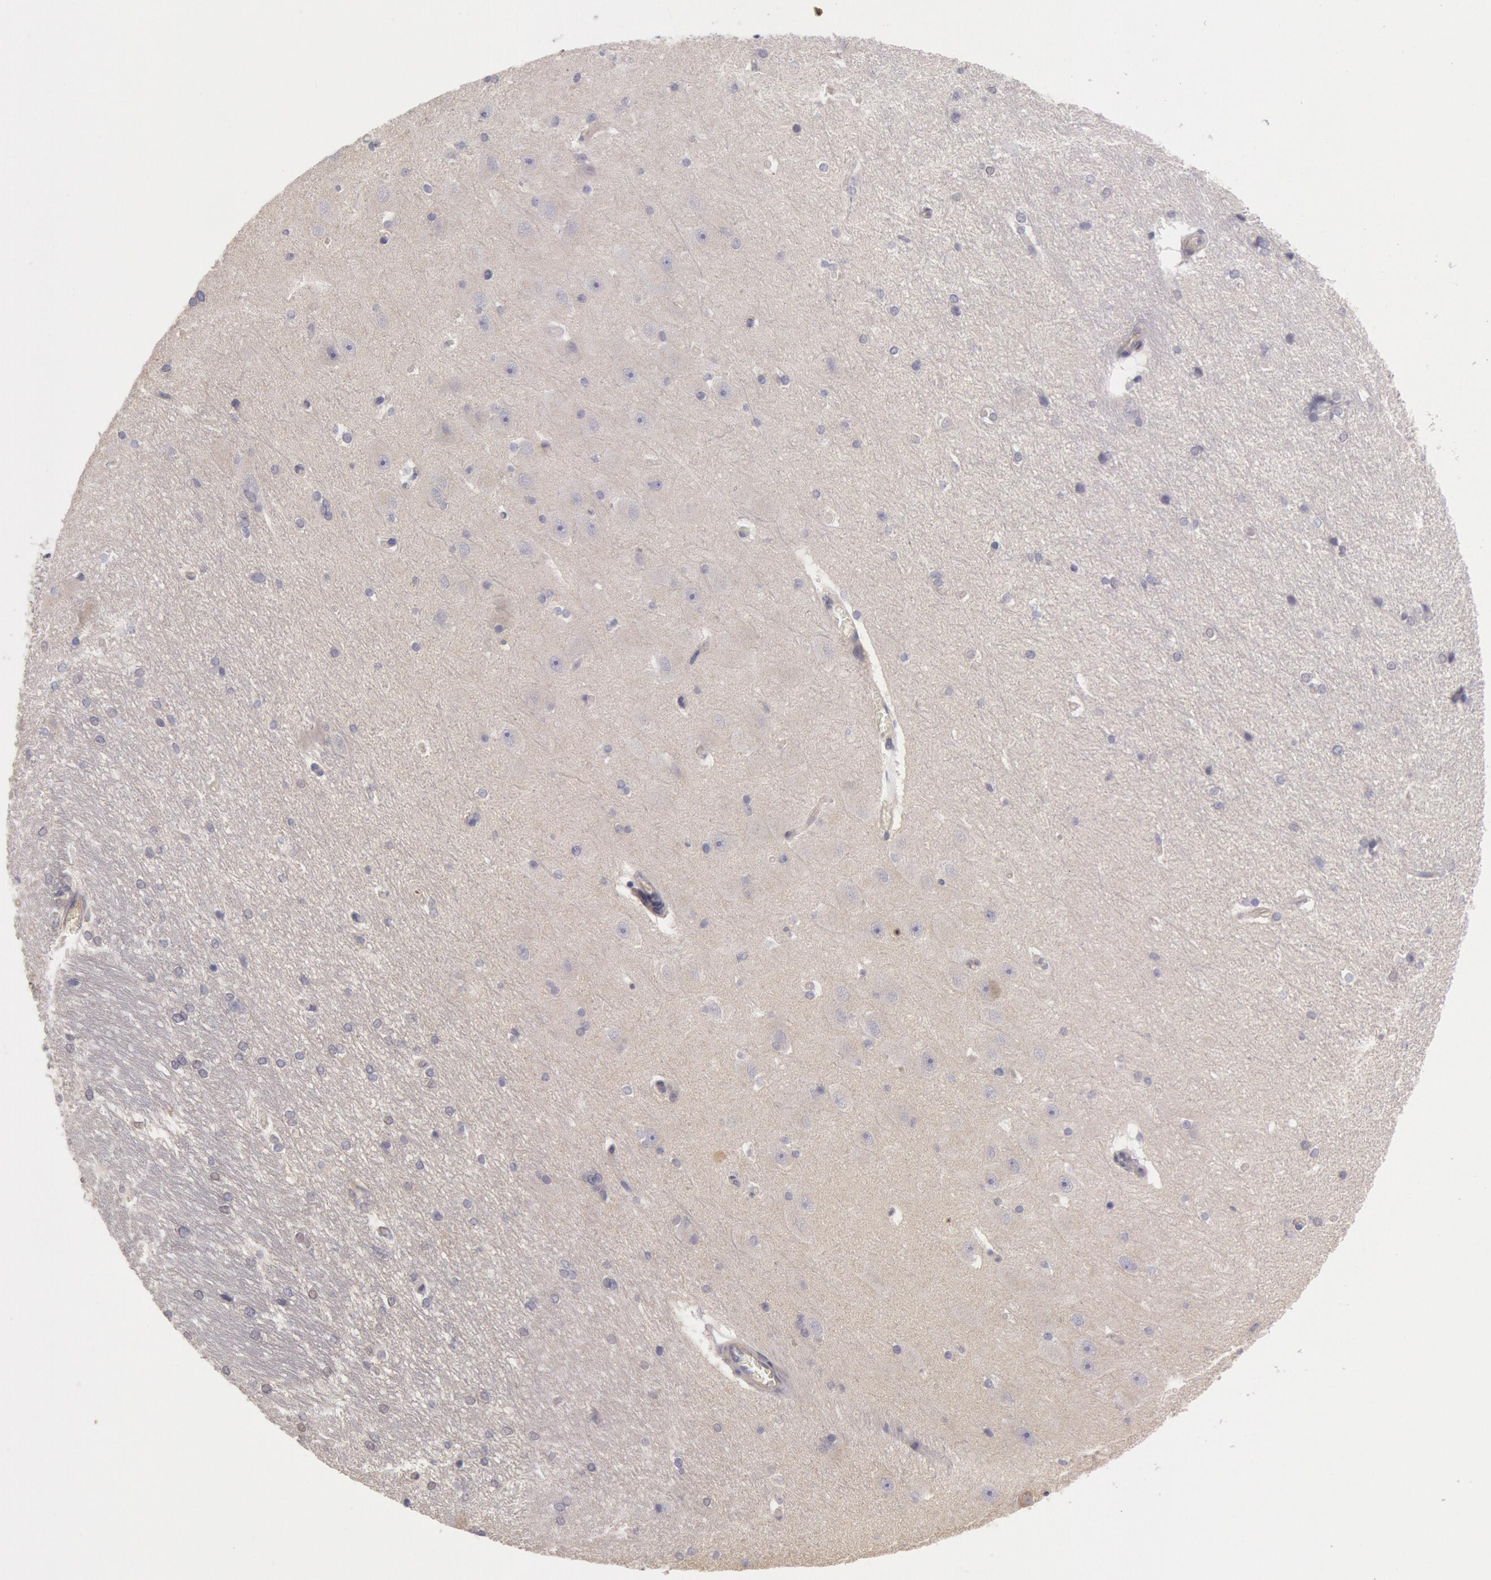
{"staining": {"intensity": "negative", "quantity": "none", "location": "none"}, "tissue": "hippocampus", "cell_type": "Glial cells", "image_type": "normal", "snomed": [{"axis": "morphology", "description": "Normal tissue, NOS"}, {"axis": "topography", "description": "Hippocampus"}], "caption": "Immunohistochemistry (IHC) histopathology image of normal hippocampus stained for a protein (brown), which reveals no positivity in glial cells.", "gene": "AMOTL1", "patient": {"sex": "female", "age": 19}}